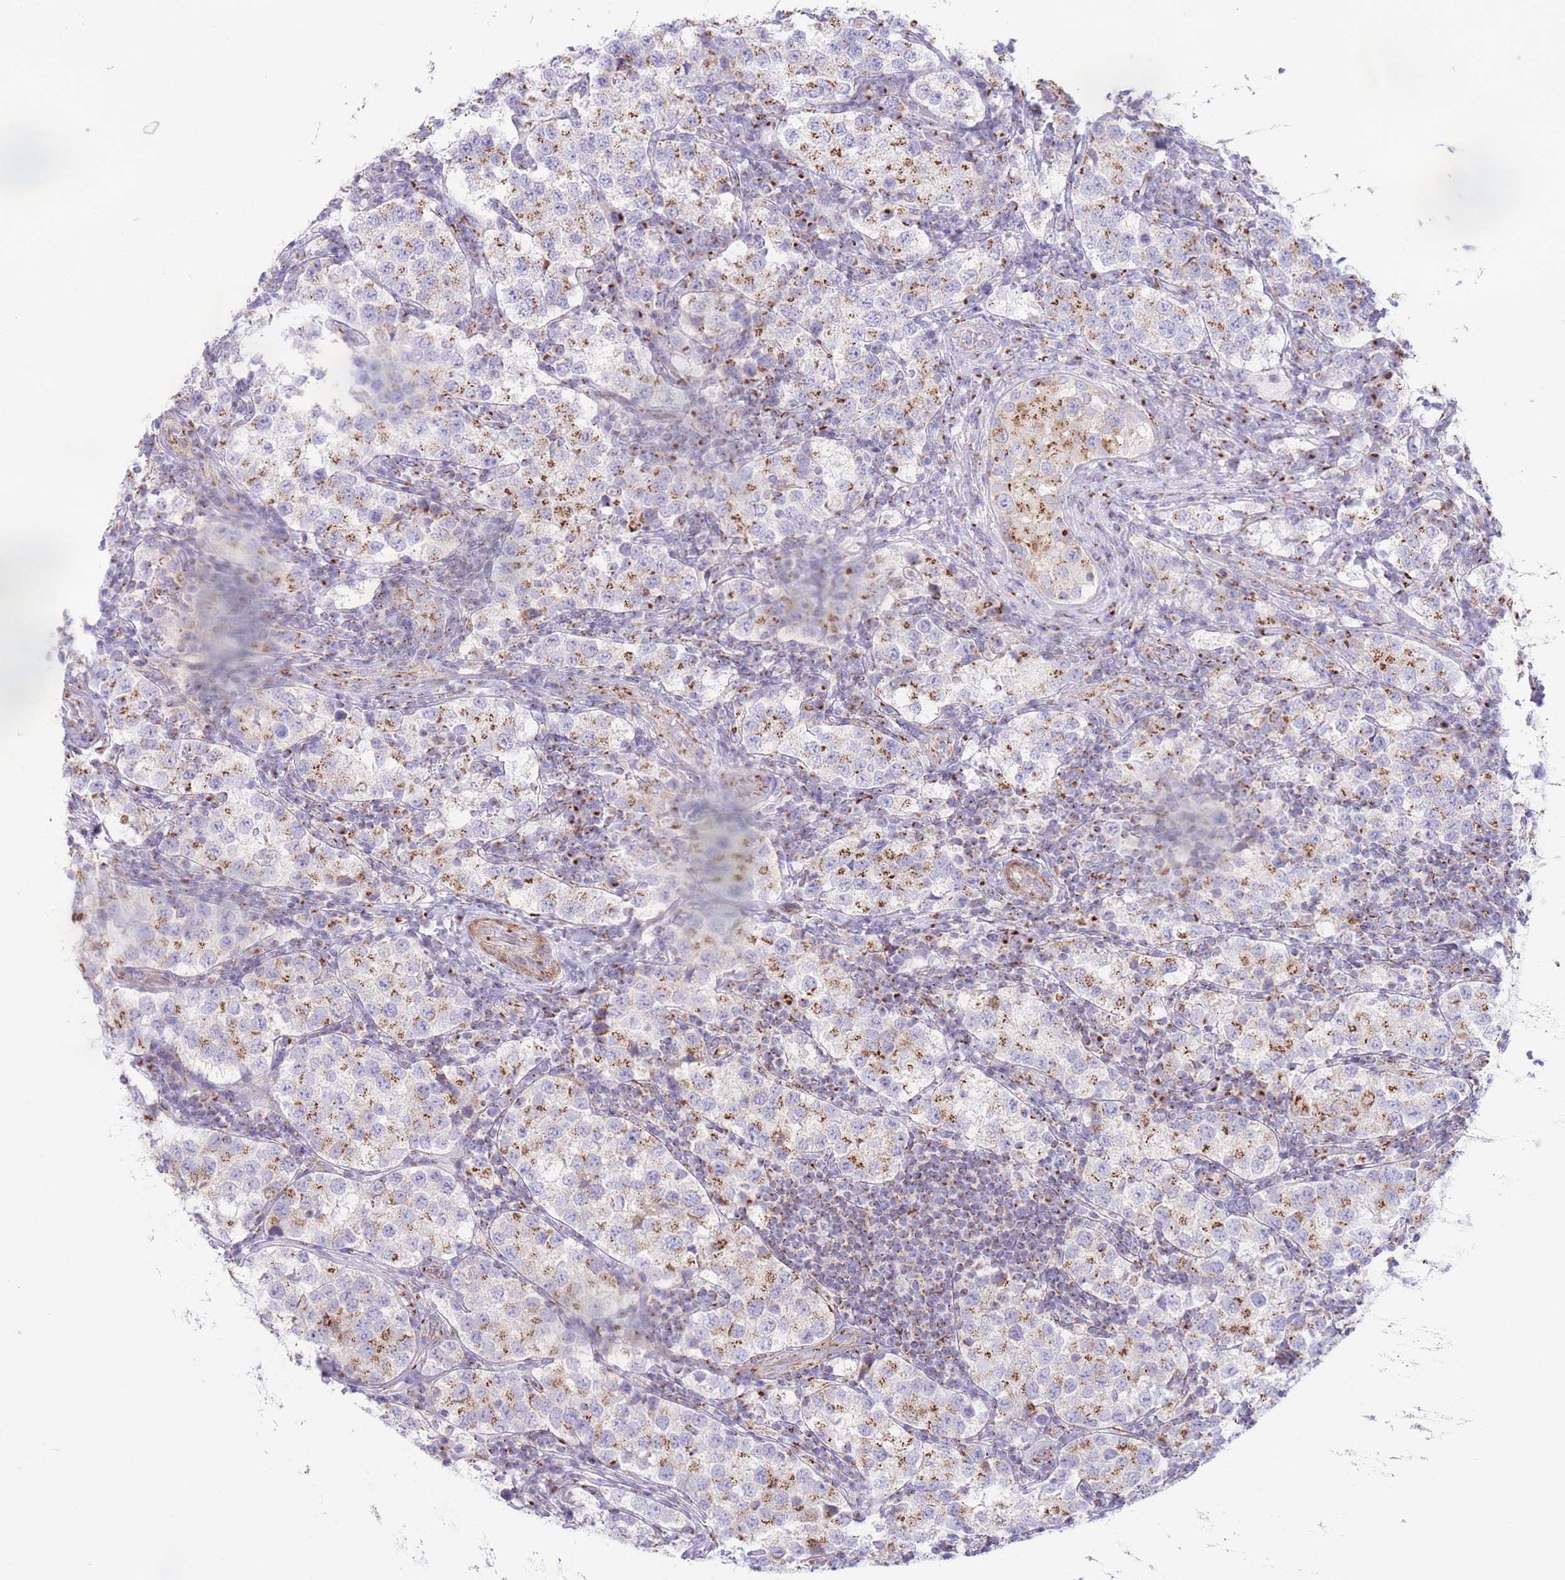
{"staining": {"intensity": "moderate", "quantity": ">75%", "location": "cytoplasmic/membranous"}, "tissue": "testis cancer", "cell_type": "Tumor cells", "image_type": "cancer", "snomed": [{"axis": "morphology", "description": "Seminoma, NOS"}, {"axis": "topography", "description": "Testis"}], "caption": "Approximately >75% of tumor cells in human seminoma (testis) reveal moderate cytoplasmic/membranous protein staining as visualized by brown immunohistochemical staining.", "gene": "MPND", "patient": {"sex": "male", "age": 34}}